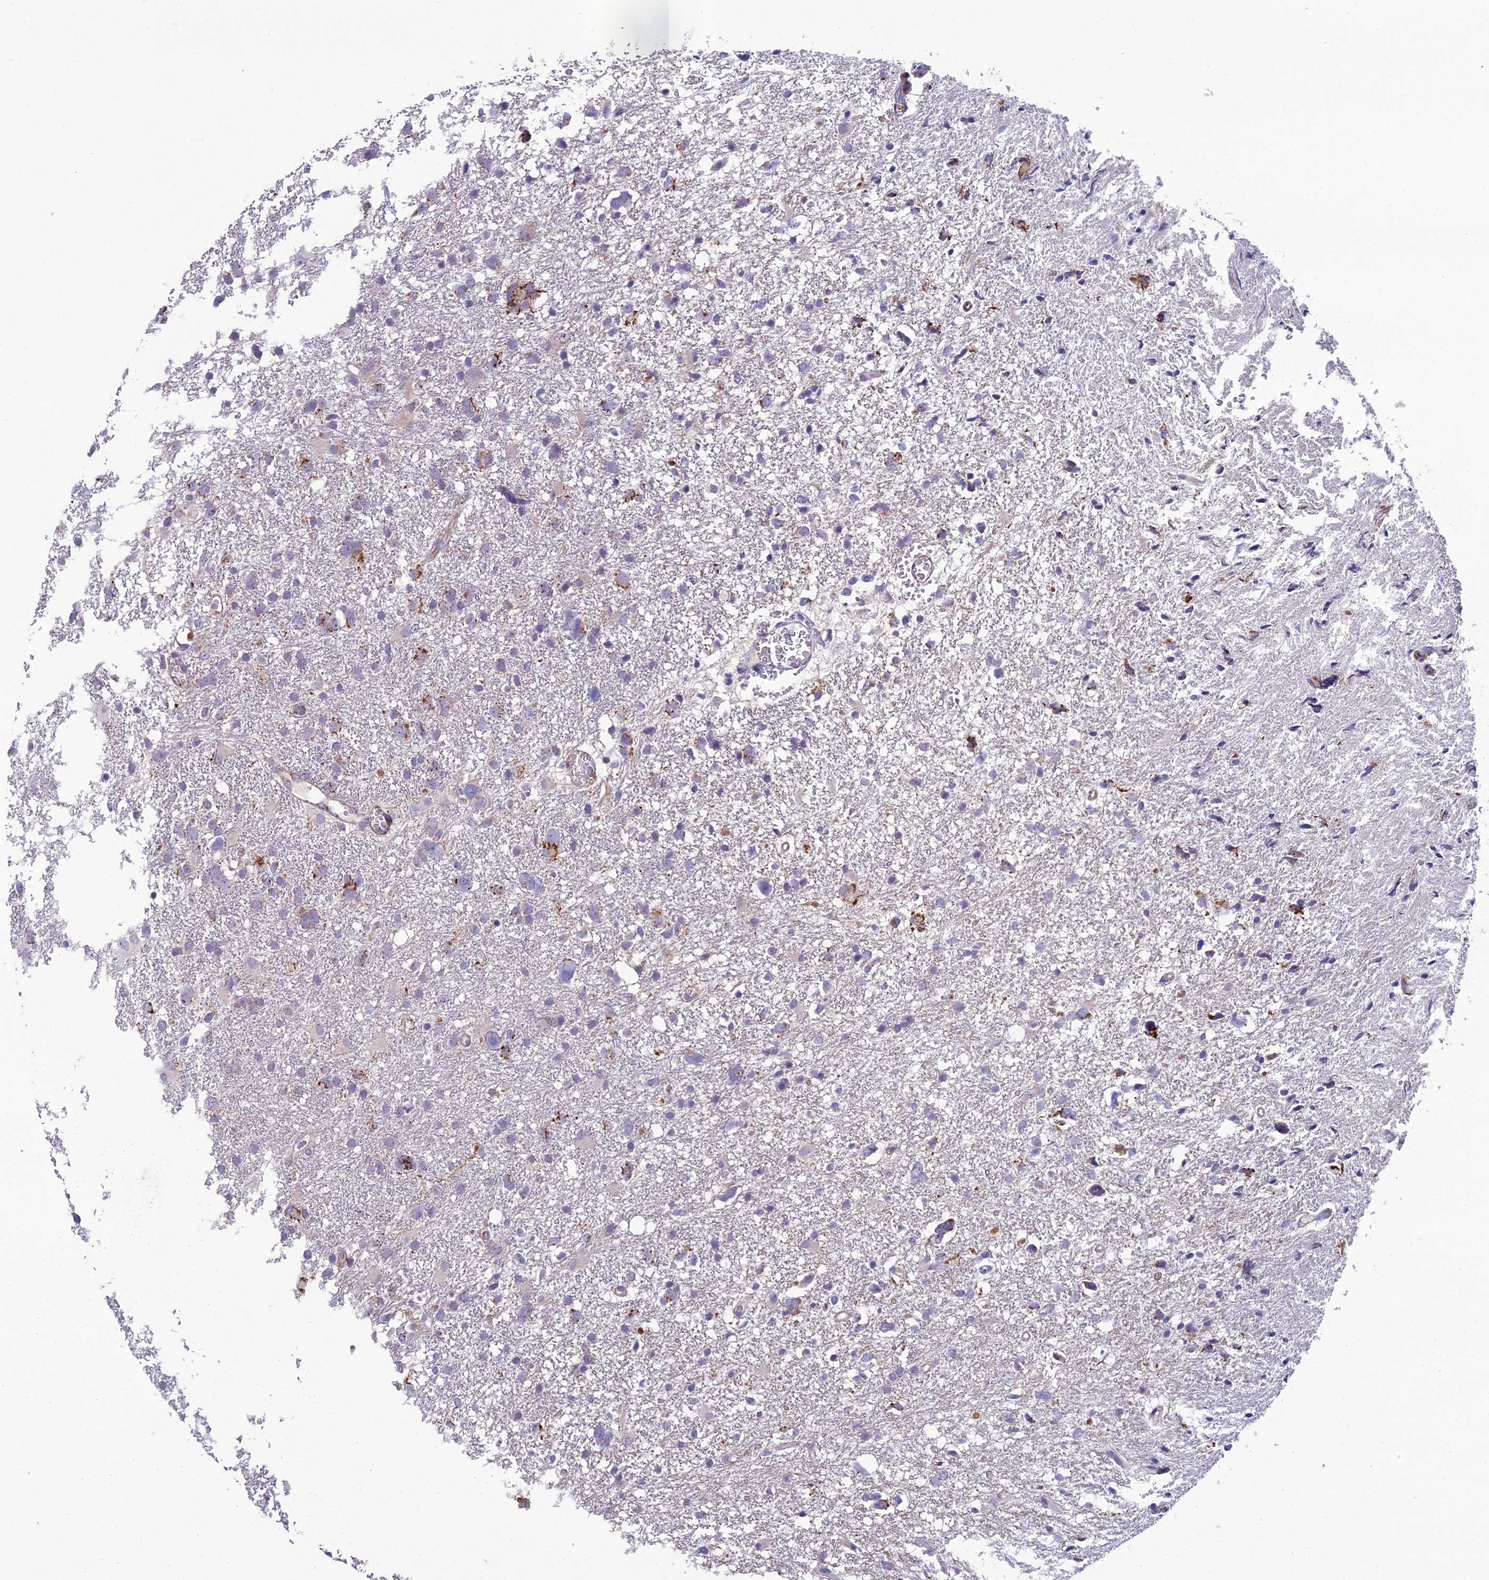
{"staining": {"intensity": "negative", "quantity": "none", "location": "none"}, "tissue": "glioma", "cell_type": "Tumor cells", "image_type": "cancer", "snomed": [{"axis": "morphology", "description": "Glioma, malignant, High grade"}, {"axis": "topography", "description": "Brain"}], "caption": "IHC photomicrograph of human glioma stained for a protein (brown), which shows no staining in tumor cells.", "gene": "NODAL", "patient": {"sex": "male", "age": 61}}